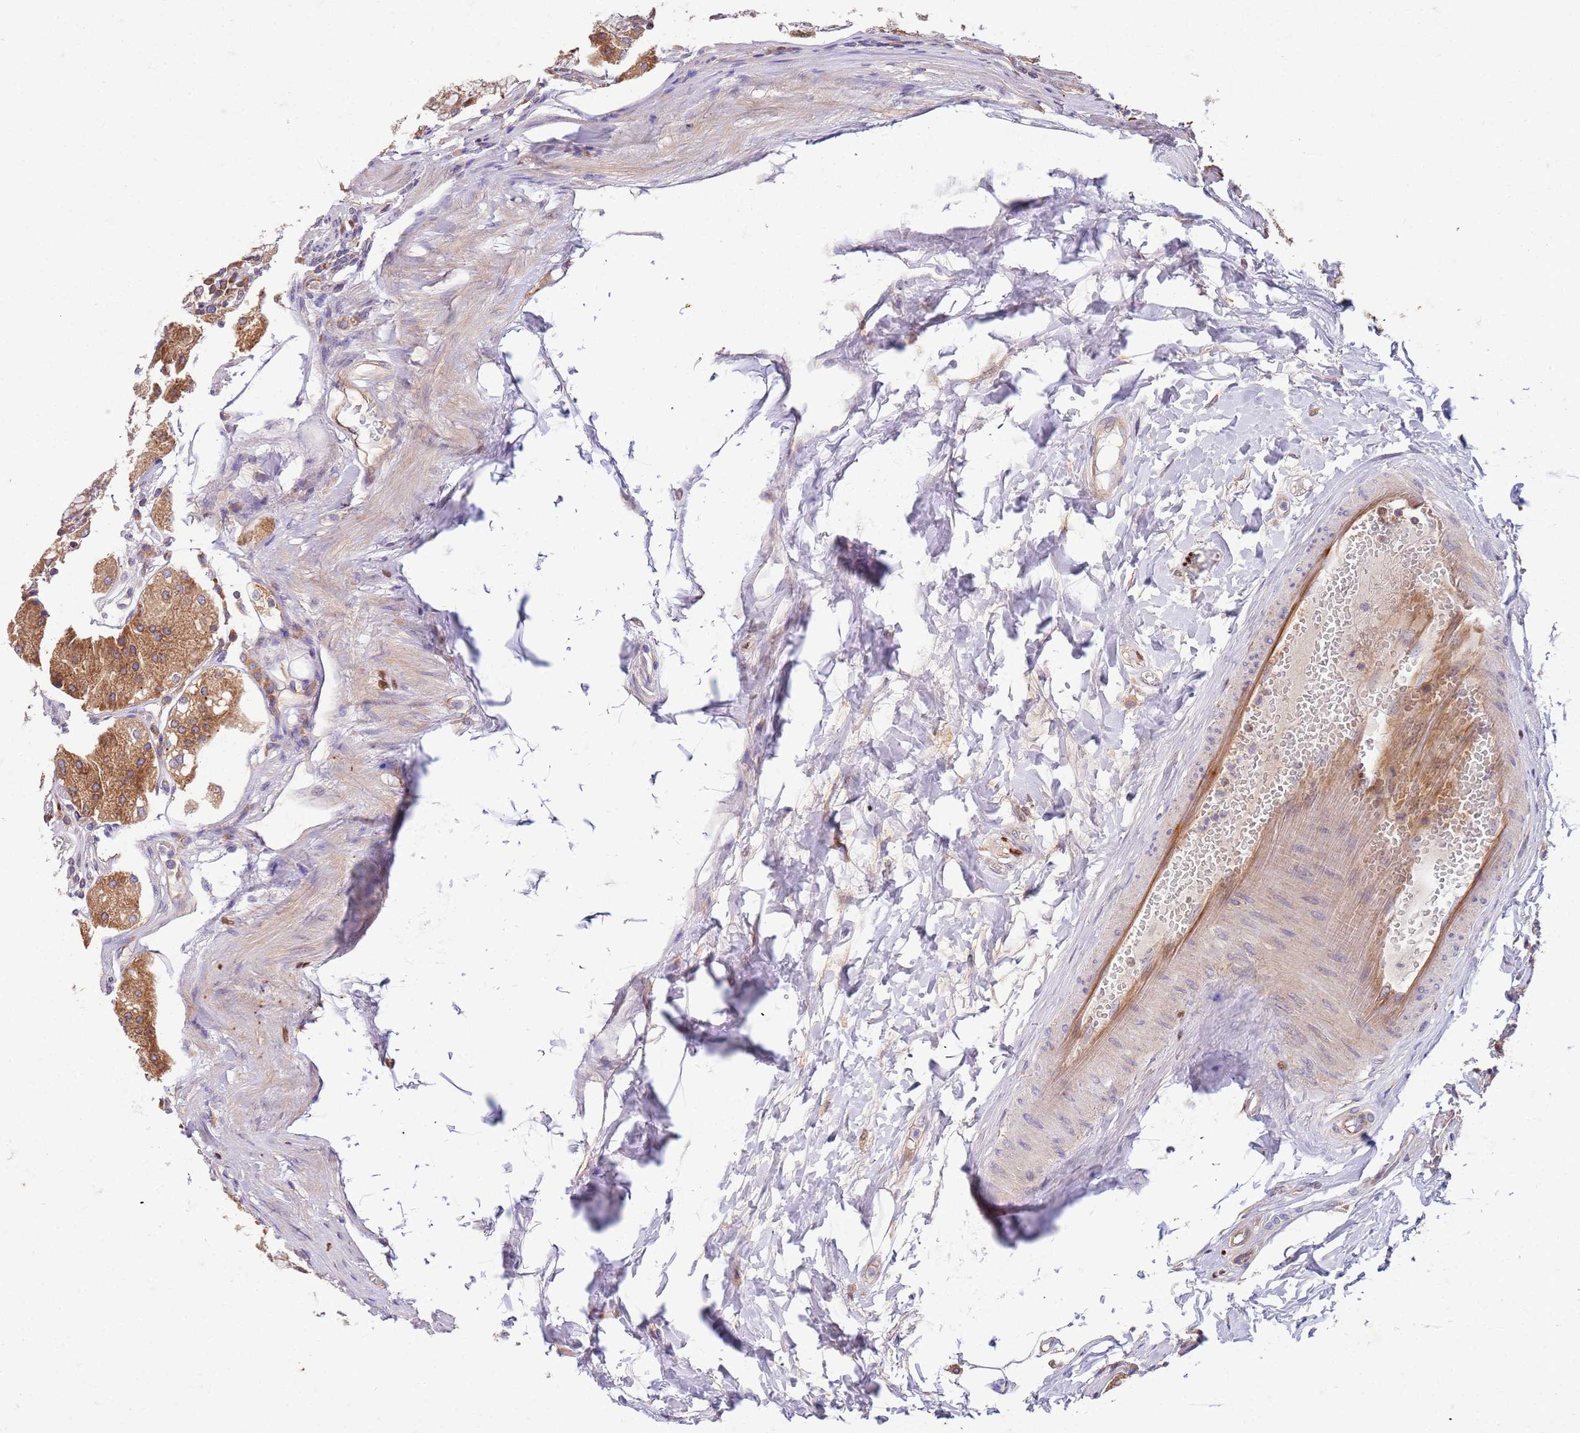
{"staining": {"intensity": "moderate", "quantity": ">75%", "location": "cytoplasmic/membranous"}, "tissue": "stomach", "cell_type": "Glandular cells", "image_type": "normal", "snomed": [{"axis": "morphology", "description": "Normal tissue, NOS"}, {"axis": "topography", "description": "Stomach, lower"}], "caption": "This photomicrograph displays immunohistochemistry staining of normal stomach, with medium moderate cytoplasmic/membranous staining in about >75% of glandular cells.", "gene": "OSBP", "patient": {"sex": "female", "age": 56}}